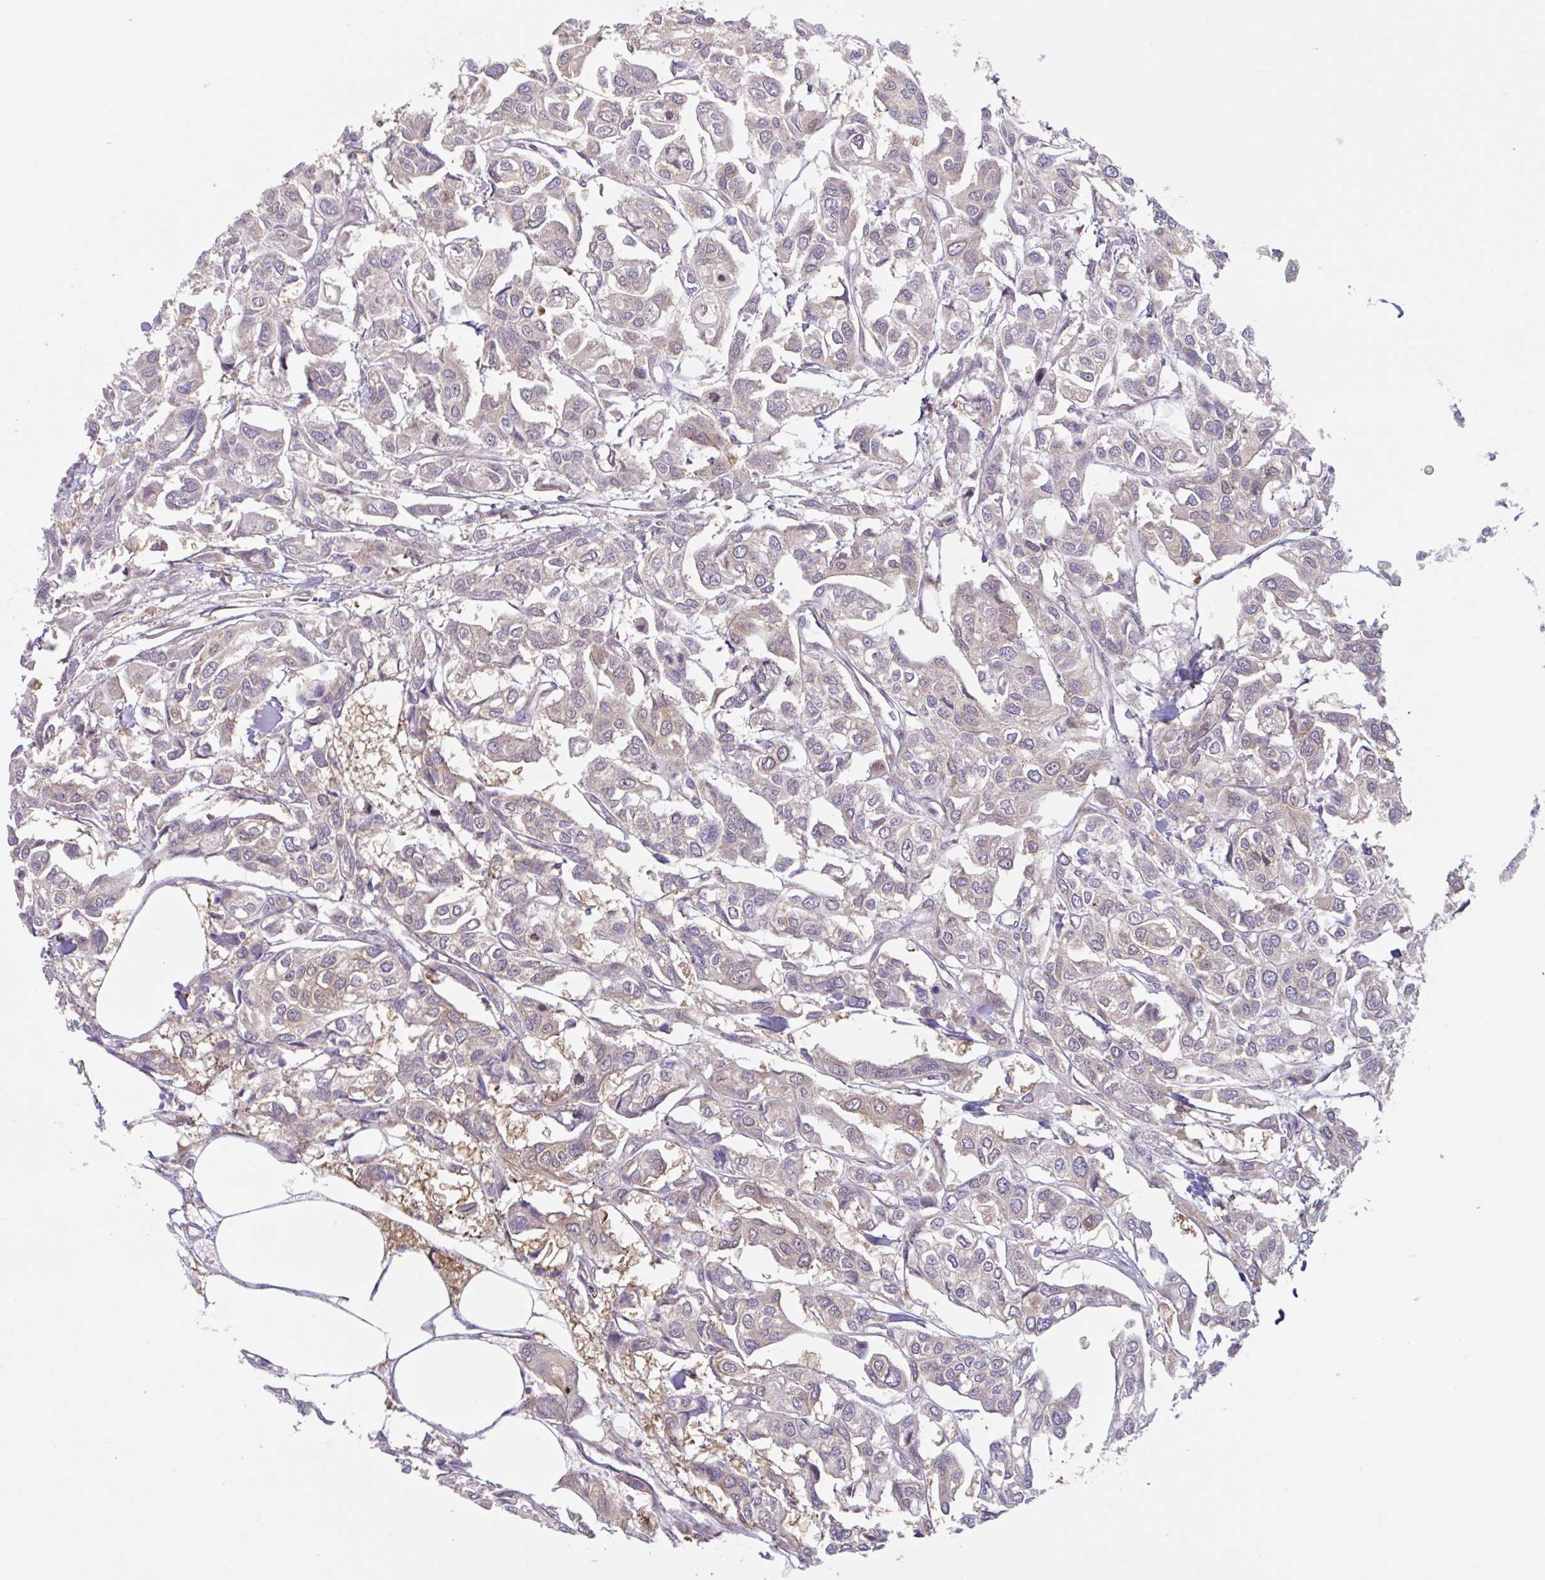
{"staining": {"intensity": "weak", "quantity": "<25%", "location": "cytoplasmic/membranous,nuclear"}, "tissue": "urothelial cancer", "cell_type": "Tumor cells", "image_type": "cancer", "snomed": [{"axis": "morphology", "description": "Urothelial carcinoma, High grade"}, {"axis": "topography", "description": "Urinary bladder"}], "caption": "DAB immunohistochemical staining of urothelial cancer demonstrates no significant staining in tumor cells. (DAB immunohistochemistry (IHC) with hematoxylin counter stain).", "gene": "LMNTD2", "patient": {"sex": "male", "age": 67}}